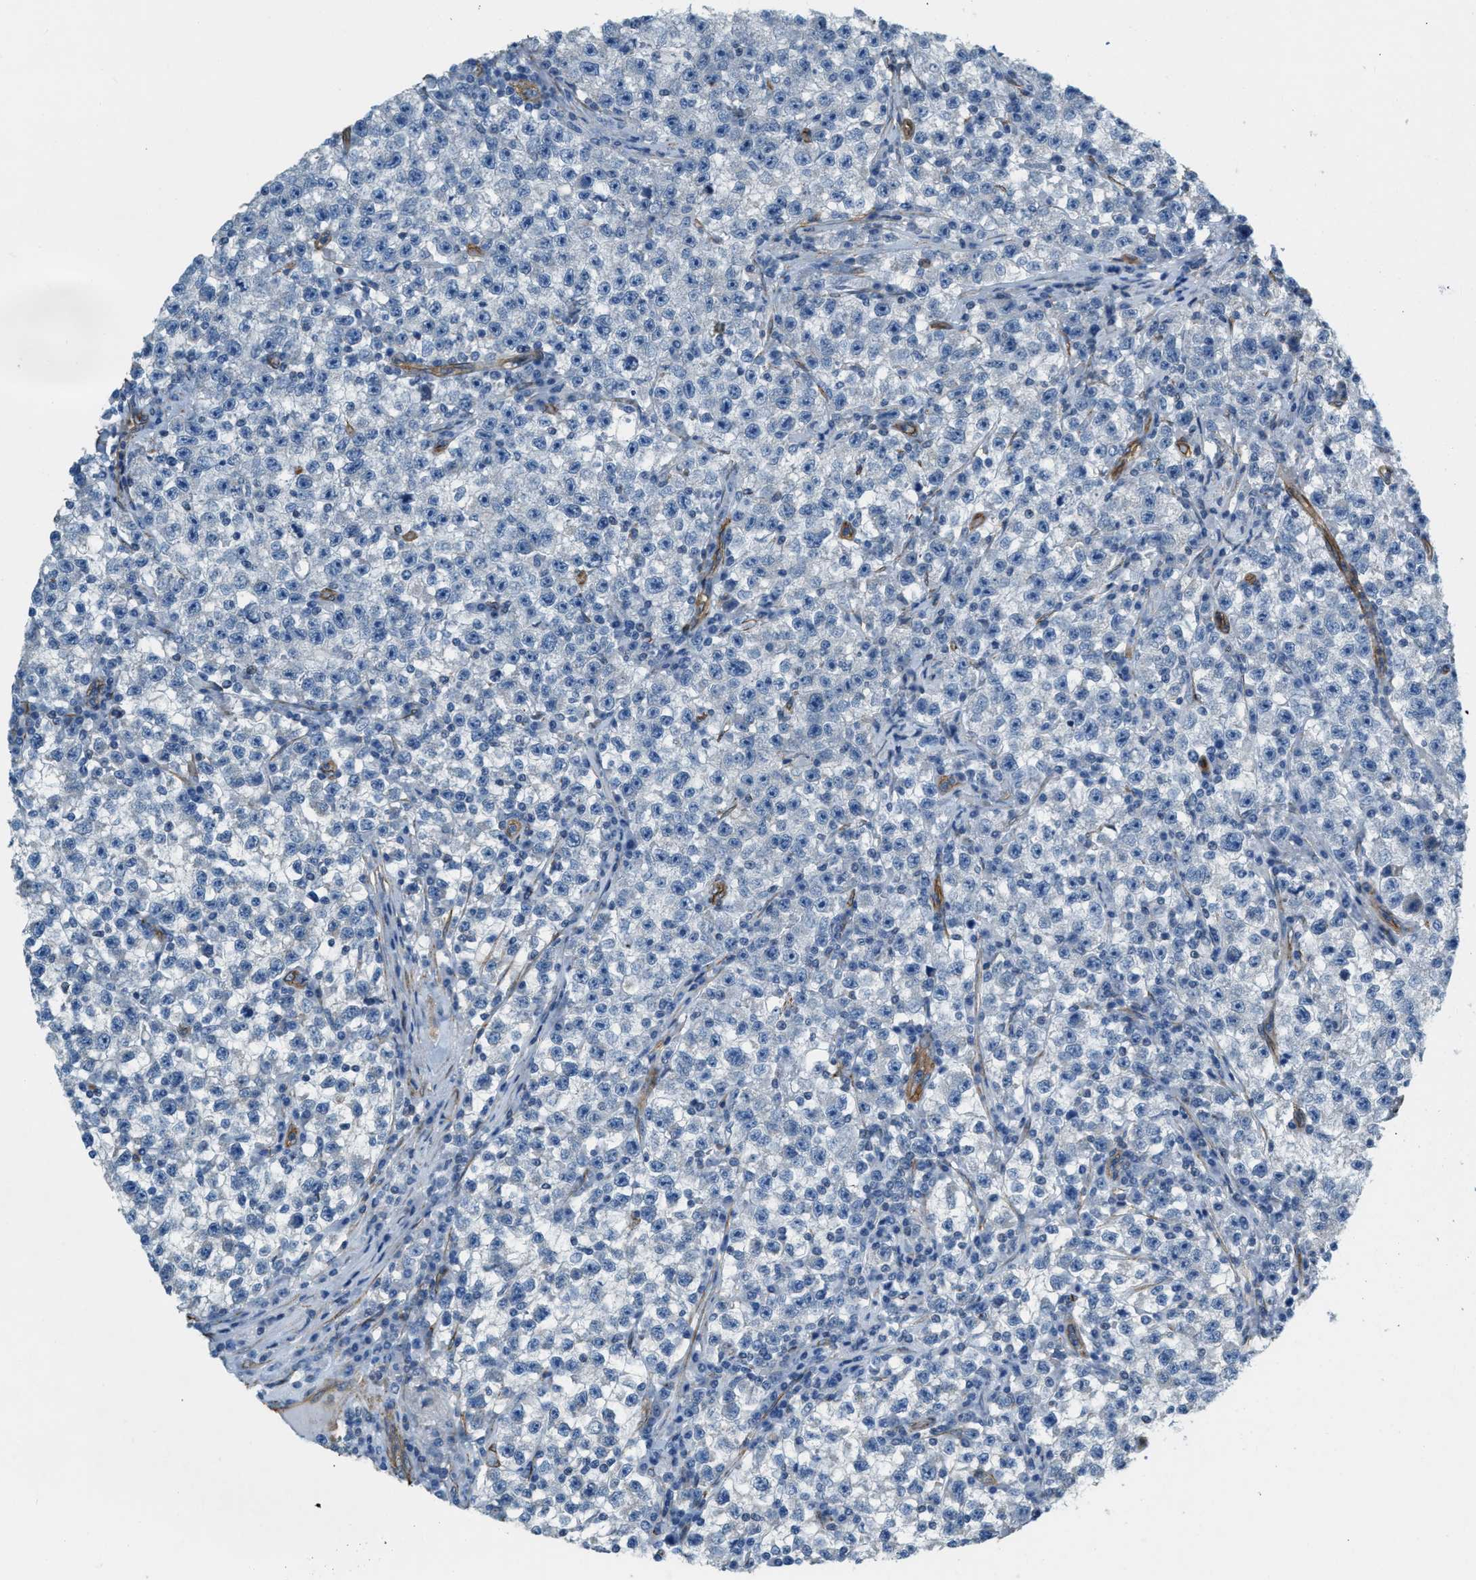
{"staining": {"intensity": "negative", "quantity": "none", "location": "none"}, "tissue": "testis cancer", "cell_type": "Tumor cells", "image_type": "cancer", "snomed": [{"axis": "morphology", "description": "Seminoma, NOS"}, {"axis": "topography", "description": "Testis"}], "caption": "This is an immunohistochemistry (IHC) histopathology image of testis cancer (seminoma). There is no staining in tumor cells.", "gene": "TMEM43", "patient": {"sex": "male", "age": 22}}